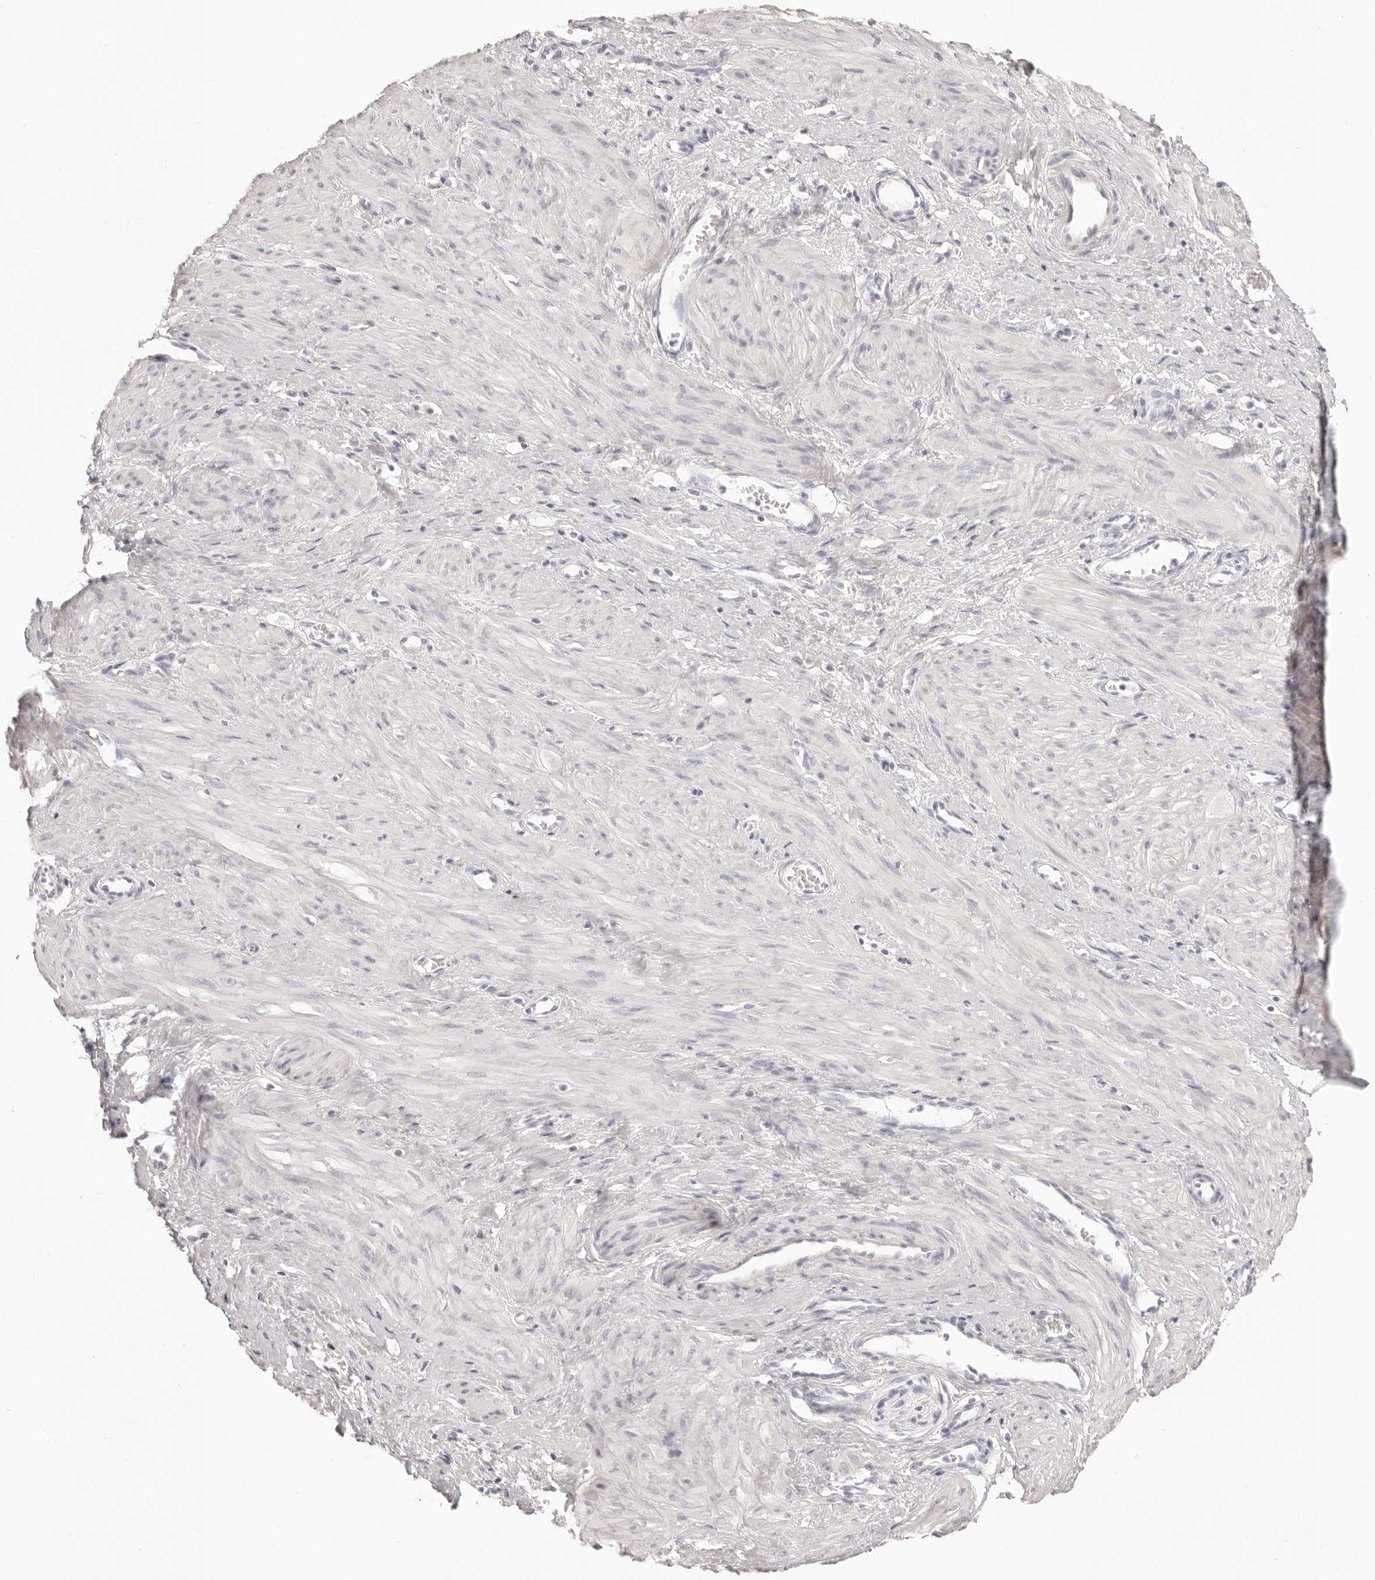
{"staining": {"intensity": "negative", "quantity": "none", "location": "none"}, "tissue": "smooth muscle", "cell_type": "Smooth muscle cells", "image_type": "normal", "snomed": [{"axis": "morphology", "description": "Normal tissue, NOS"}, {"axis": "topography", "description": "Endometrium"}], "caption": "The immunohistochemistry micrograph has no significant expression in smooth muscle cells of smooth muscle. (DAB (3,3'-diaminobenzidine) immunohistochemistry with hematoxylin counter stain).", "gene": "FABP1", "patient": {"sex": "female", "age": 33}}